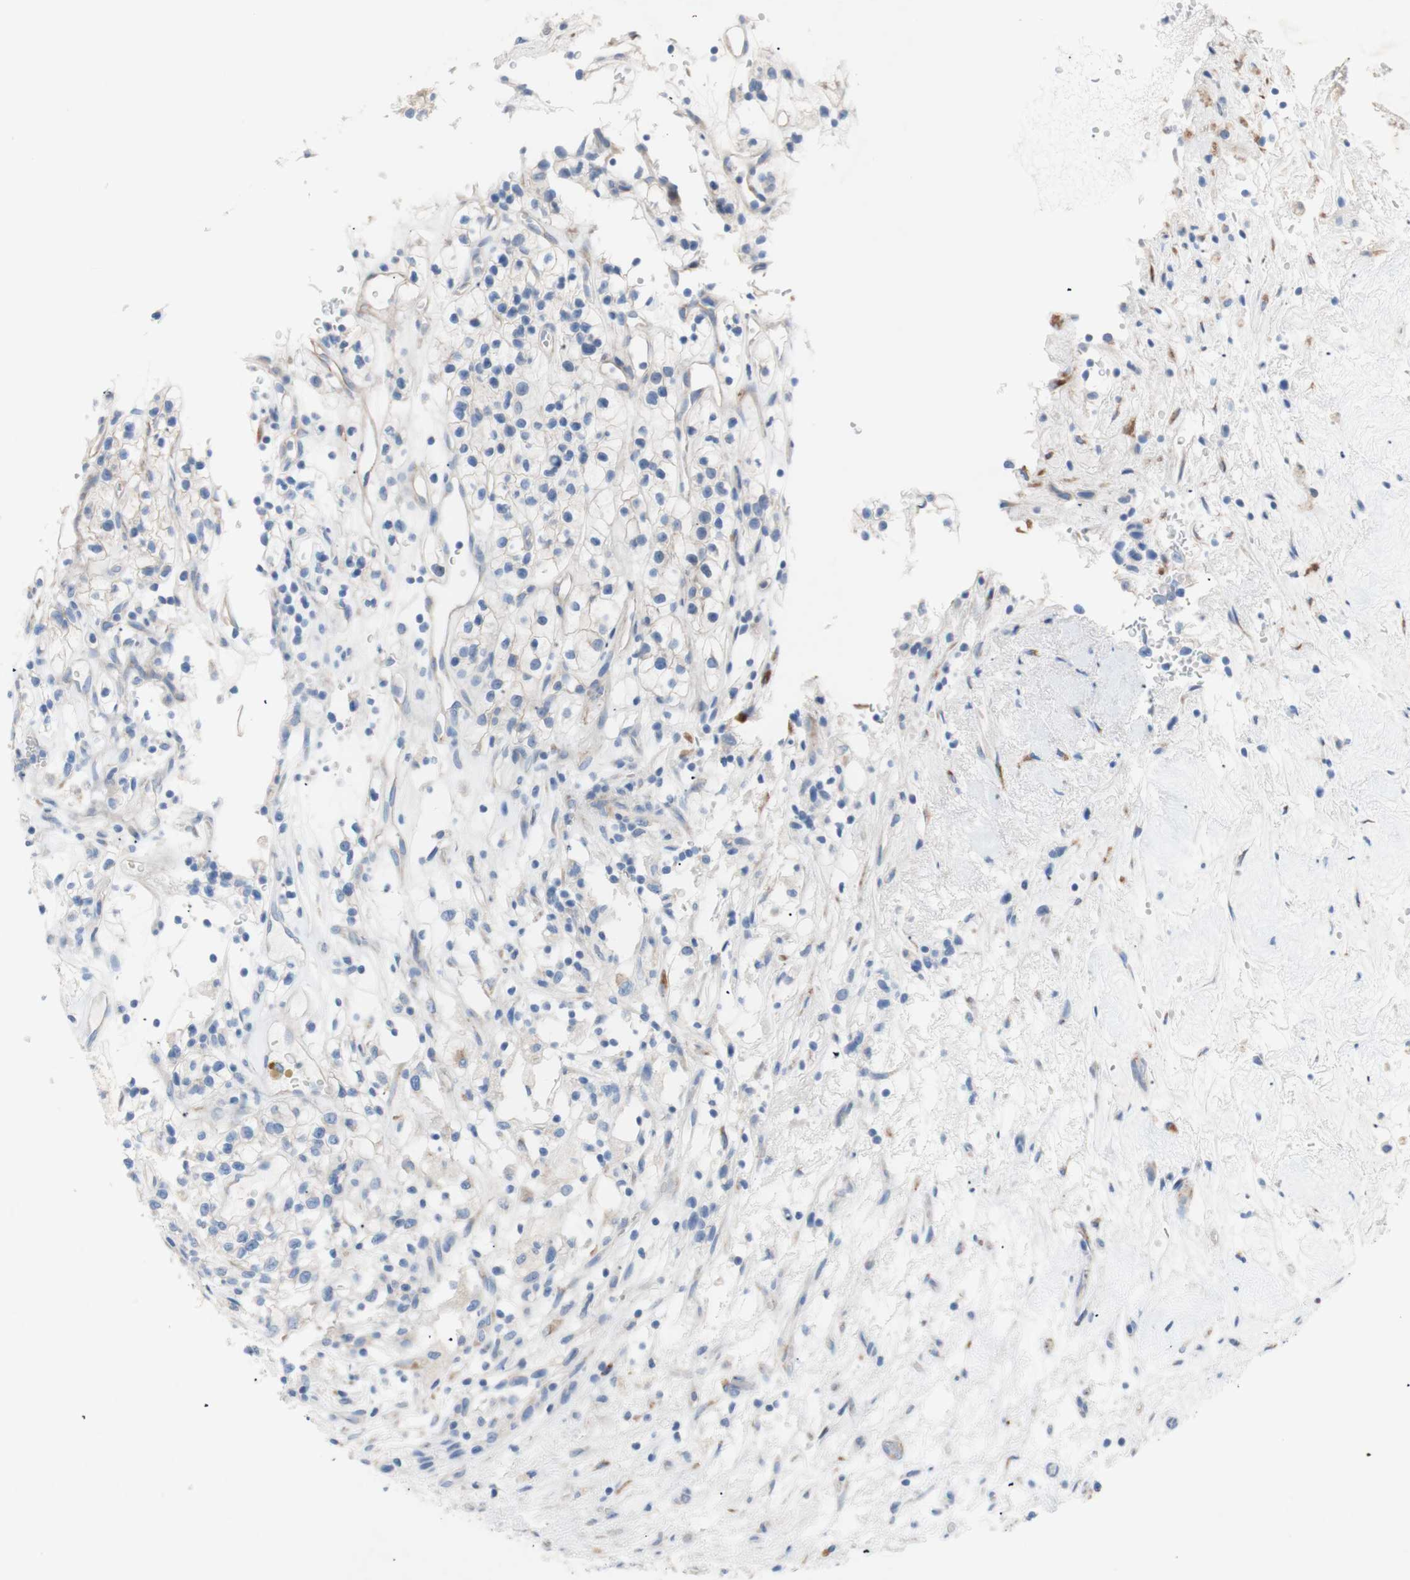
{"staining": {"intensity": "negative", "quantity": "none", "location": "none"}, "tissue": "renal cancer", "cell_type": "Tumor cells", "image_type": "cancer", "snomed": [{"axis": "morphology", "description": "Adenocarcinoma, NOS"}, {"axis": "topography", "description": "Kidney"}], "caption": "Protein analysis of renal adenocarcinoma shows no significant expression in tumor cells.", "gene": "TMIGD2", "patient": {"sex": "female", "age": 57}}